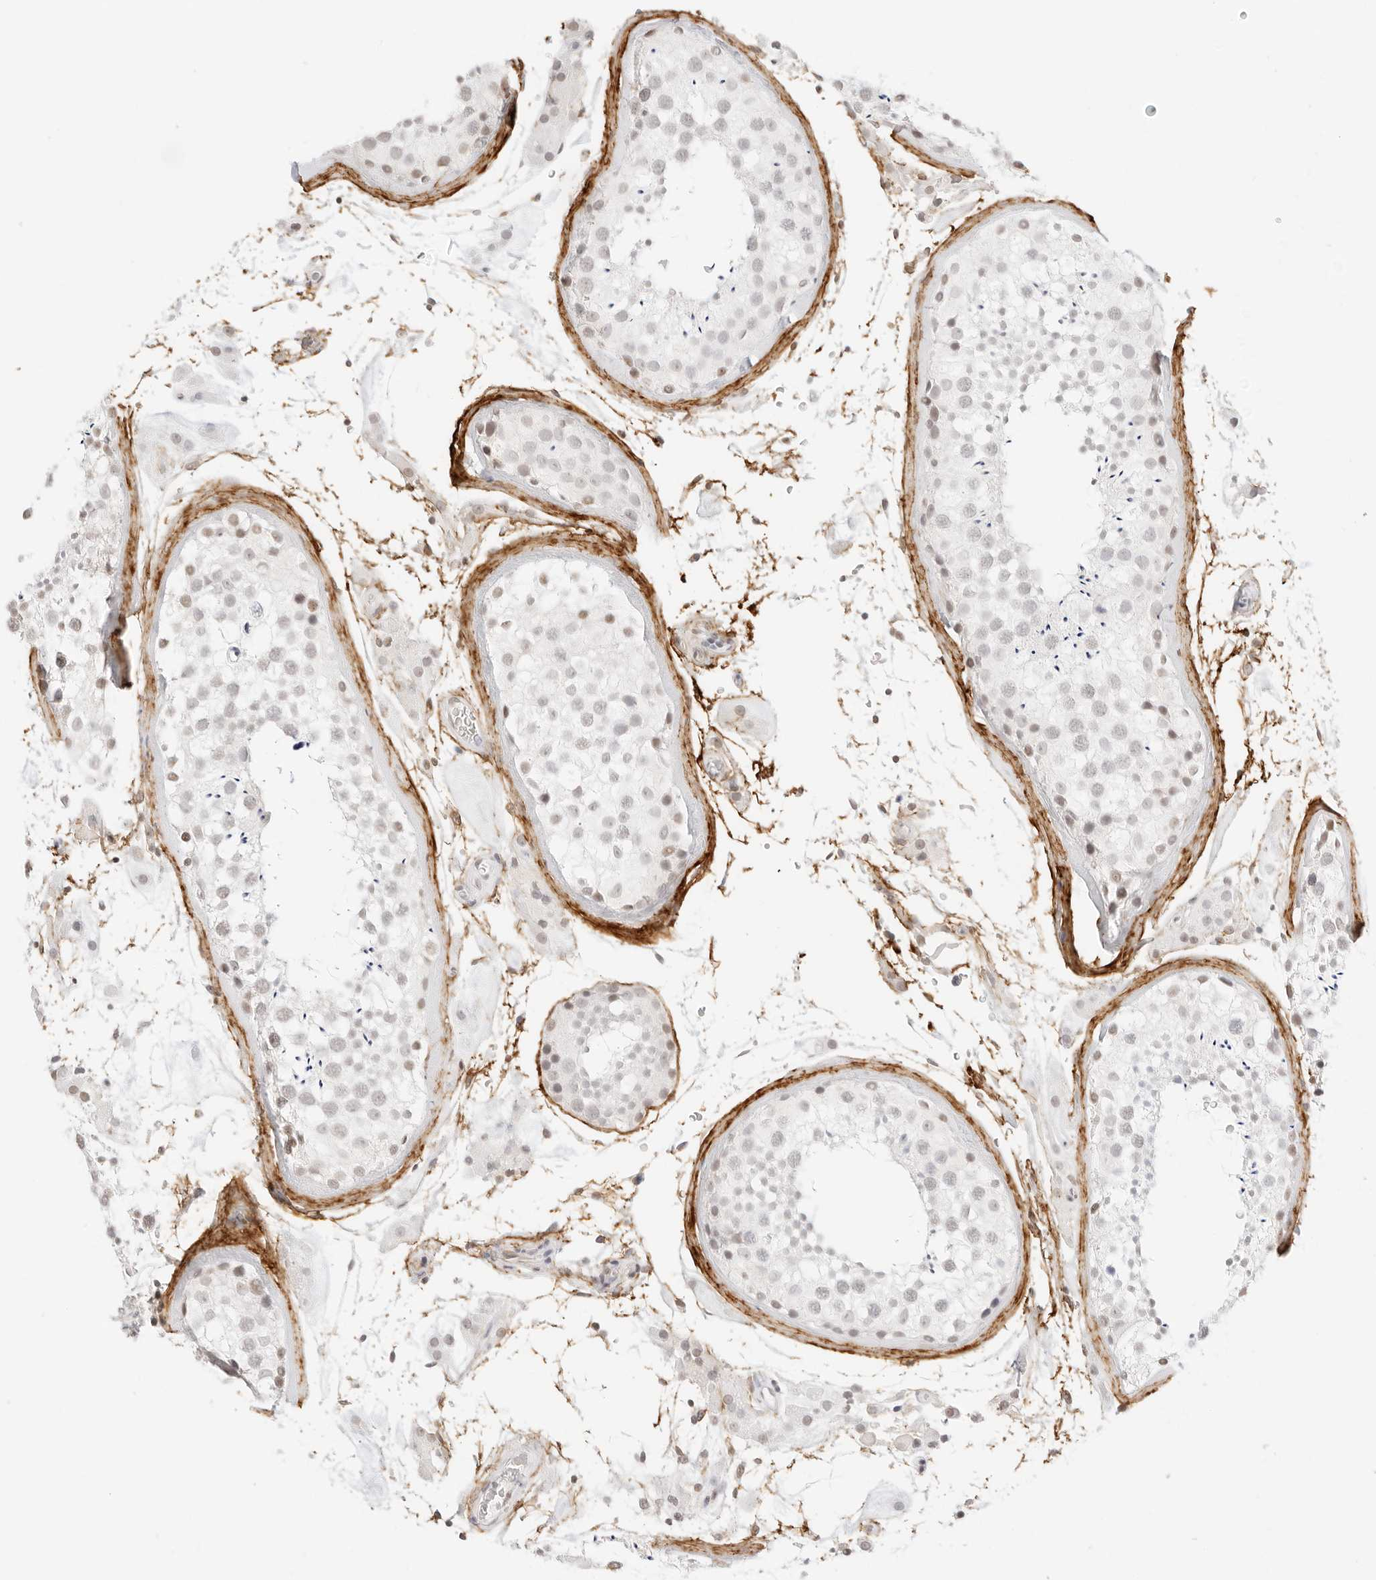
{"staining": {"intensity": "weak", "quantity": "<25%", "location": "nuclear"}, "tissue": "testis", "cell_type": "Cells in seminiferous ducts", "image_type": "normal", "snomed": [{"axis": "morphology", "description": "Normal tissue, NOS"}, {"axis": "topography", "description": "Testis"}], "caption": "Immunohistochemistry (IHC) photomicrograph of benign testis: testis stained with DAB (3,3'-diaminobenzidine) demonstrates no significant protein expression in cells in seminiferous ducts.", "gene": "FBLN5", "patient": {"sex": "male", "age": 46}}